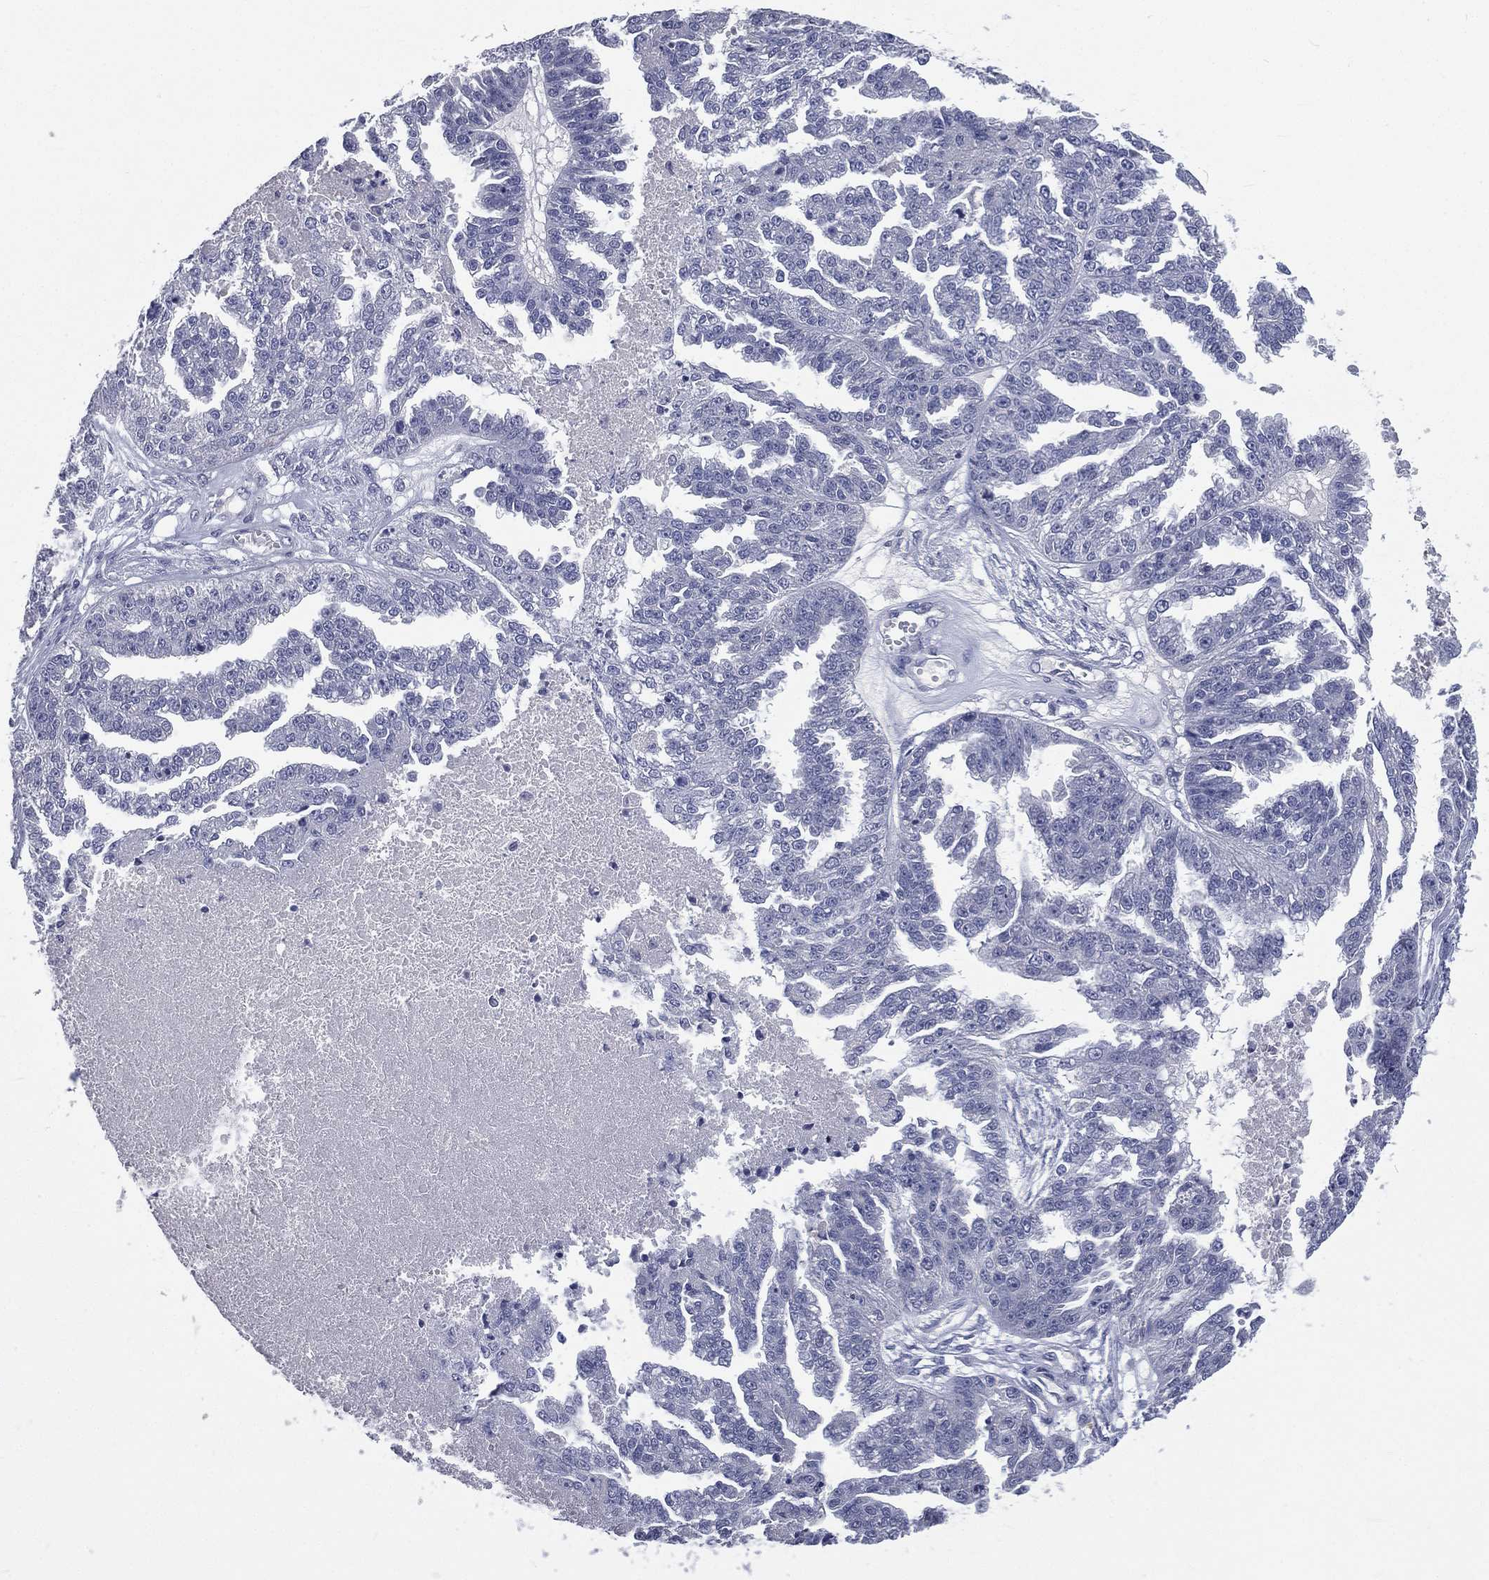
{"staining": {"intensity": "negative", "quantity": "none", "location": "none"}, "tissue": "ovarian cancer", "cell_type": "Tumor cells", "image_type": "cancer", "snomed": [{"axis": "morphology", "description": "Cystadenocarcinoma, serous, NOS"}, {"axis": "topography", "description": "Ovary"}], "caption": "Protein analysis of ovarian serous cystadenocarcinoma reveals no significant staining in tumor cells.", "gene": "IFT27", "patient": {"sex": "female", "age": 58}}